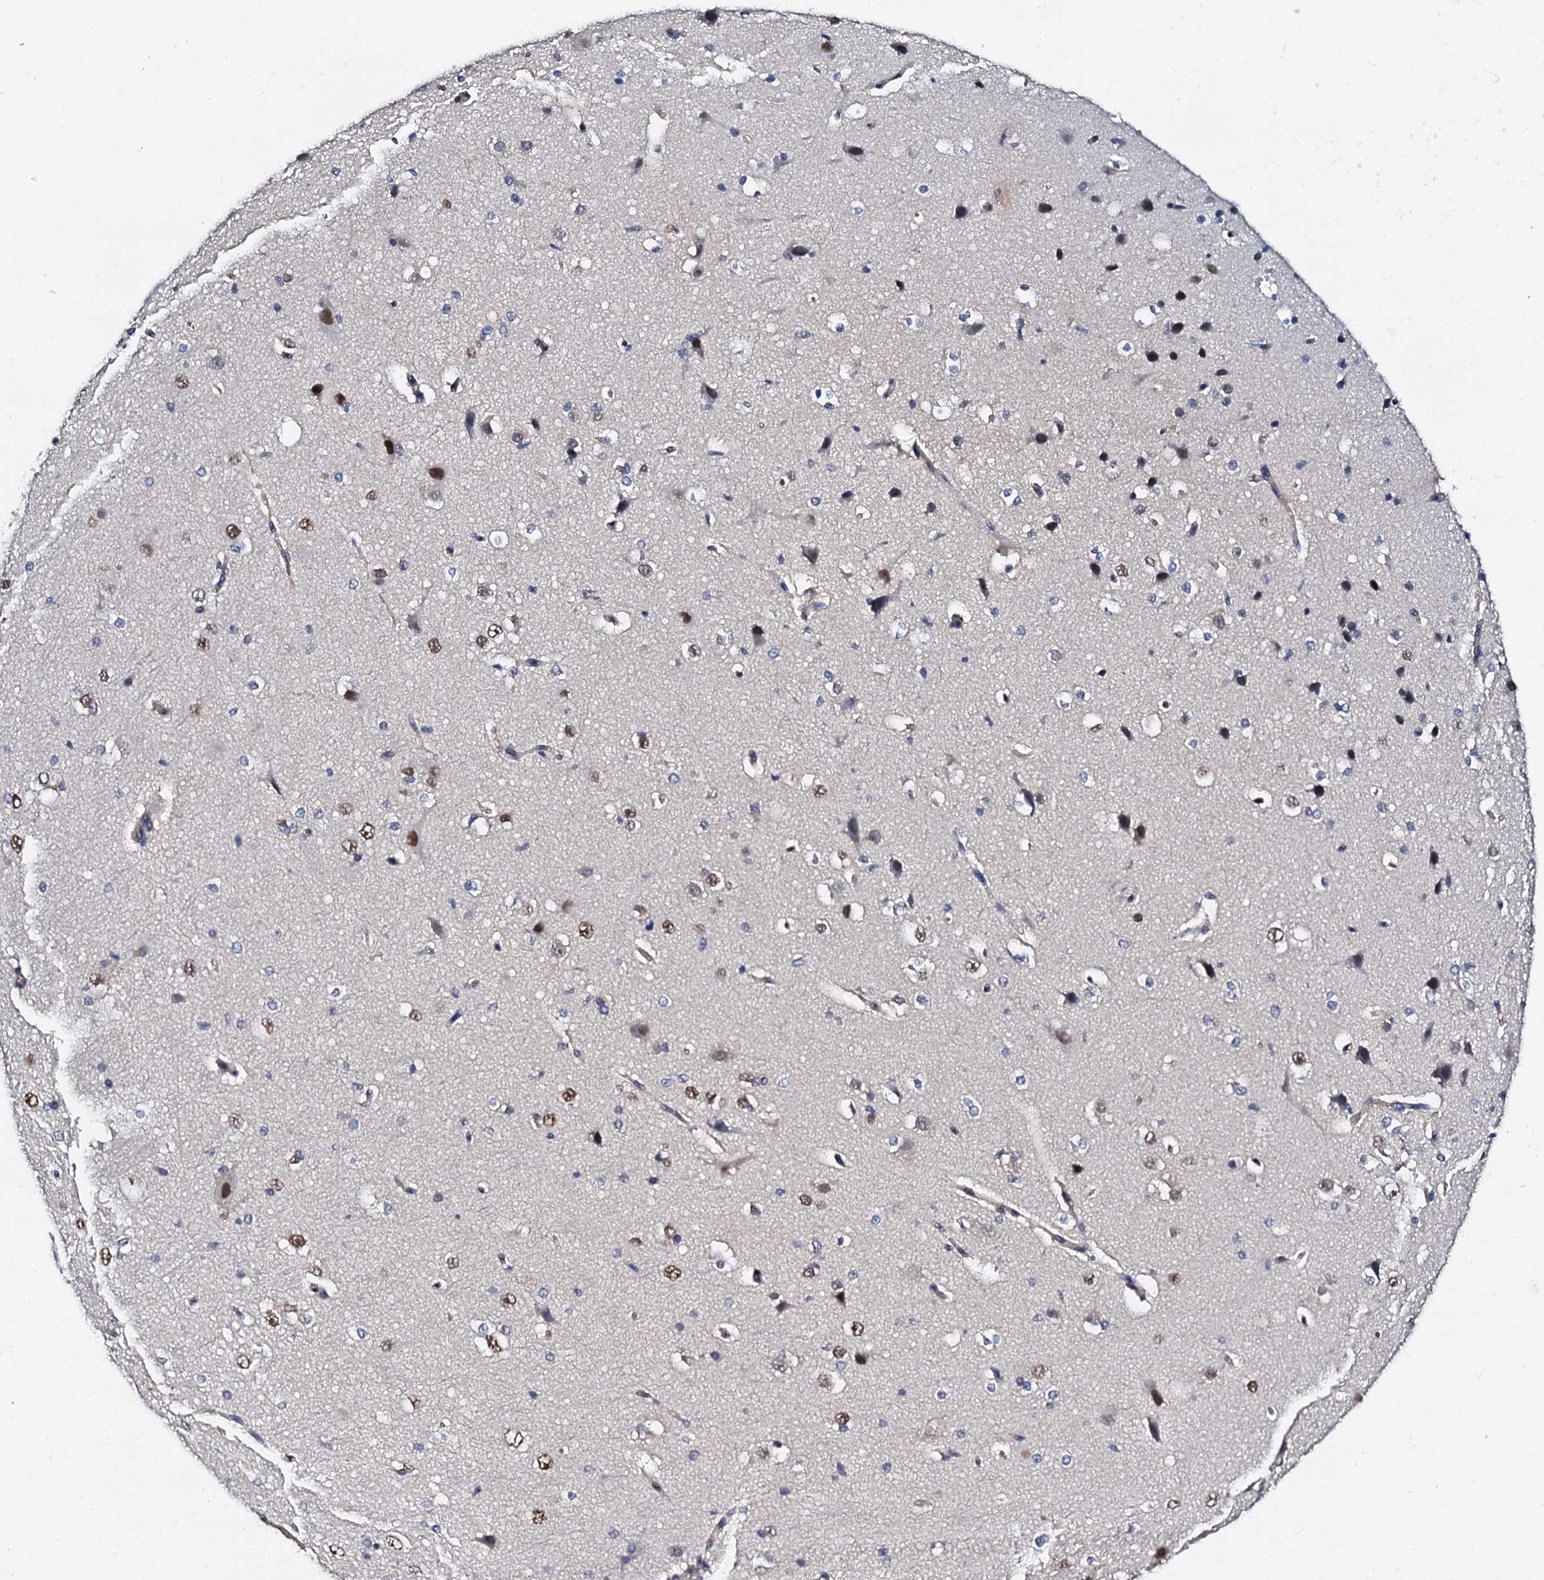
{"staining": {"intensity": "negative", "quantity": "none", "location": "none"}, "tissue": "cerebral cortex", "cell_type": "Endothelial cells", "image_type": "normal", "snomed": [{"axis": "morphology", "description": "Normal tissue, NOS"}, {"axis": "morphology", "description": "Developmental malformation"}, {"axis": "topography", "description": "Cerebral cortex"}], "caption": "This is an IHC histopathology image of normal cerebral cortex. There is no expression in endothelial cells.", "gene": "CSN2", "patient": {"sex": "female", "age": 30}}